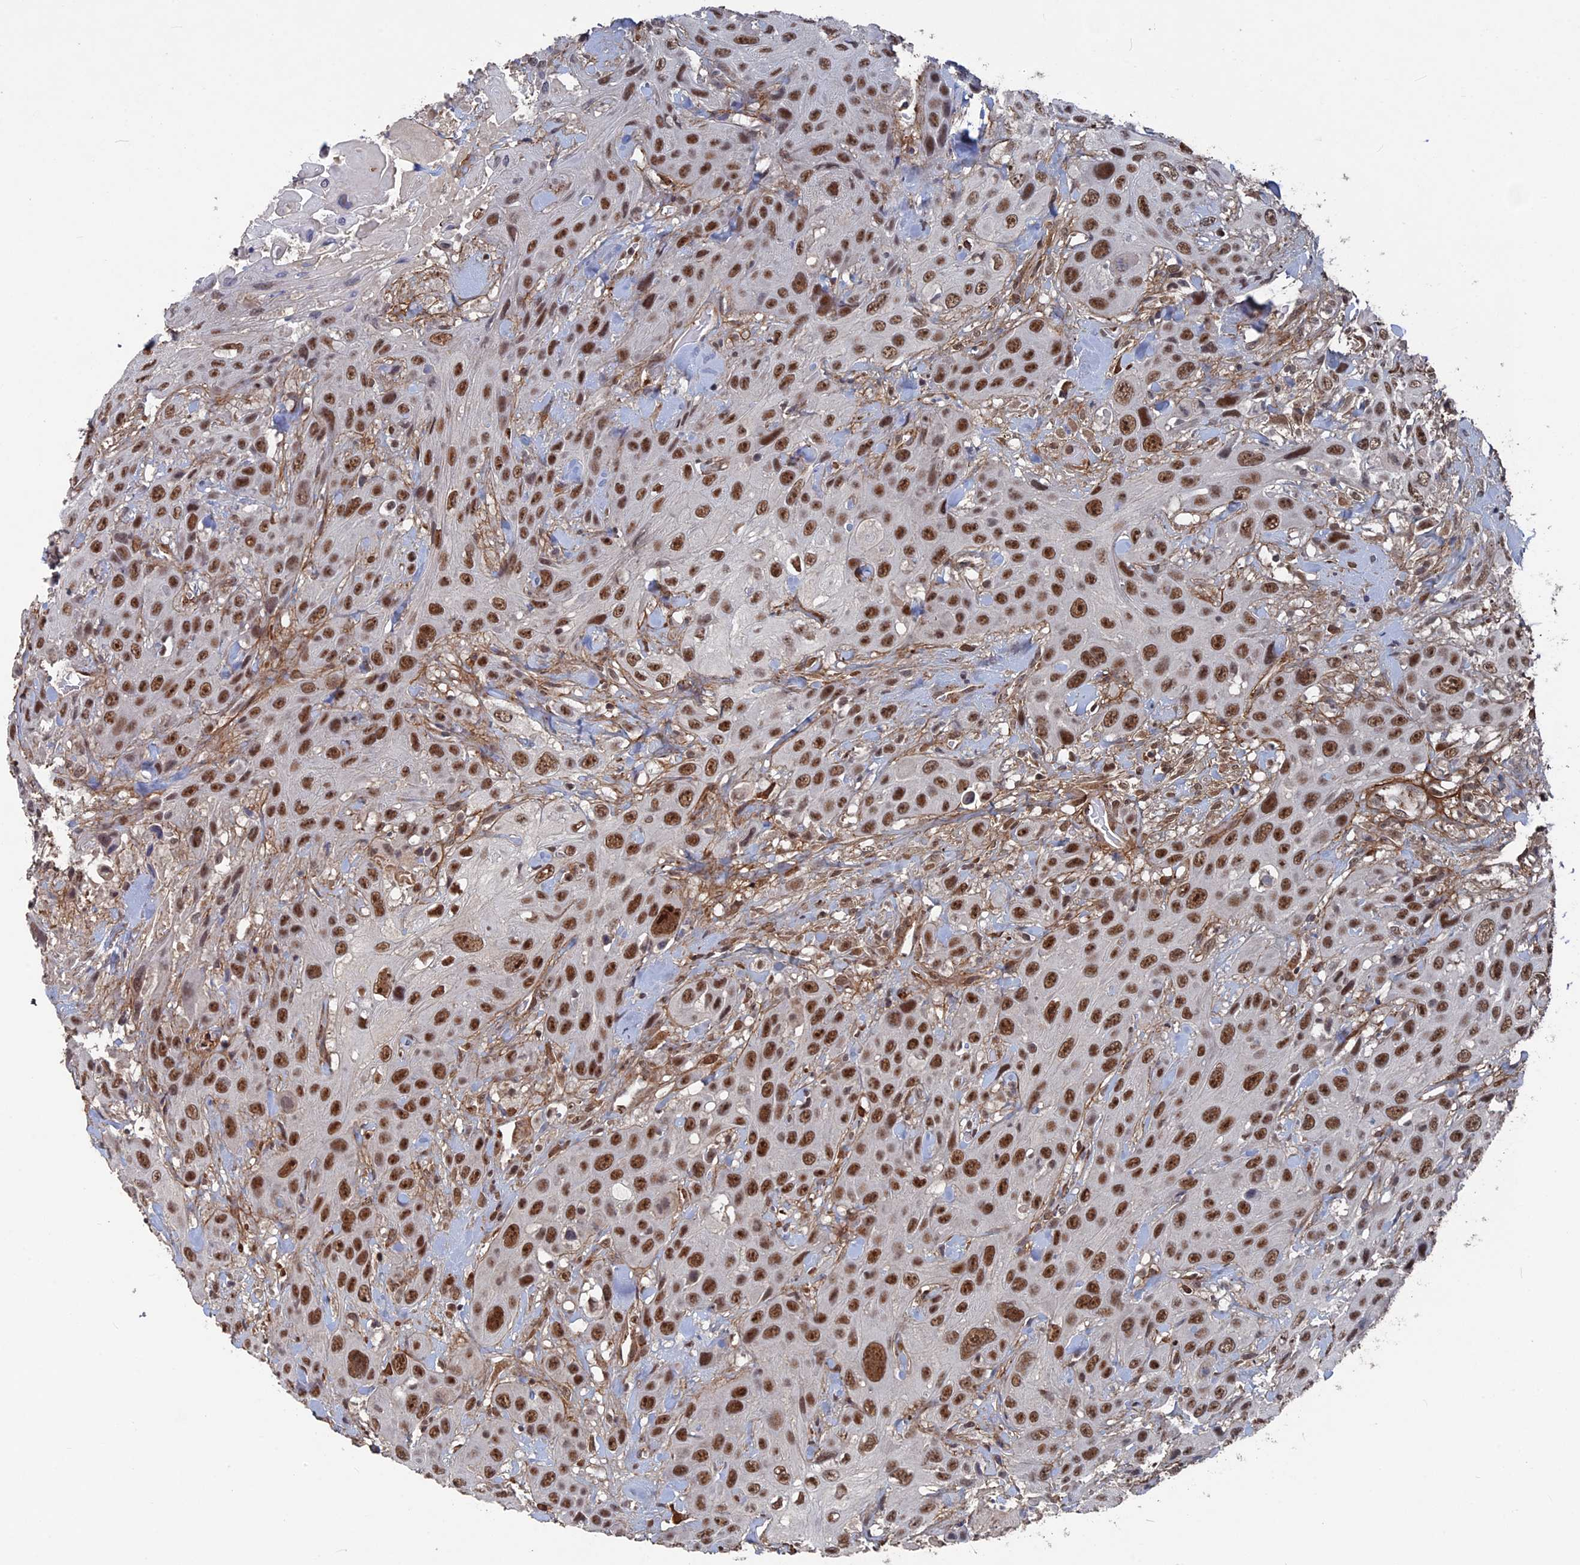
{"staining": {"intensity": "strong", "quantity": ">75%", "location": "nuclear"}, "tissue": "head and neck cancer", "cell_type": "Tumor cells", "image_type": "cancer", "snomed": [{"axis": "morphology", "description": "Squamous cell carcinoma, NOS"}, {"axis": "topography", "description": "Head-Neck"}], "caption": "IHC image of human squamous cell carcinoma (head and neck) stained for a protein (brown), which demonstrates high levels of strong nuclear expression in approximately >75% of tumor cells.", "gene": "SH3D21", "patient": {"sex": "male", "age": 81}}